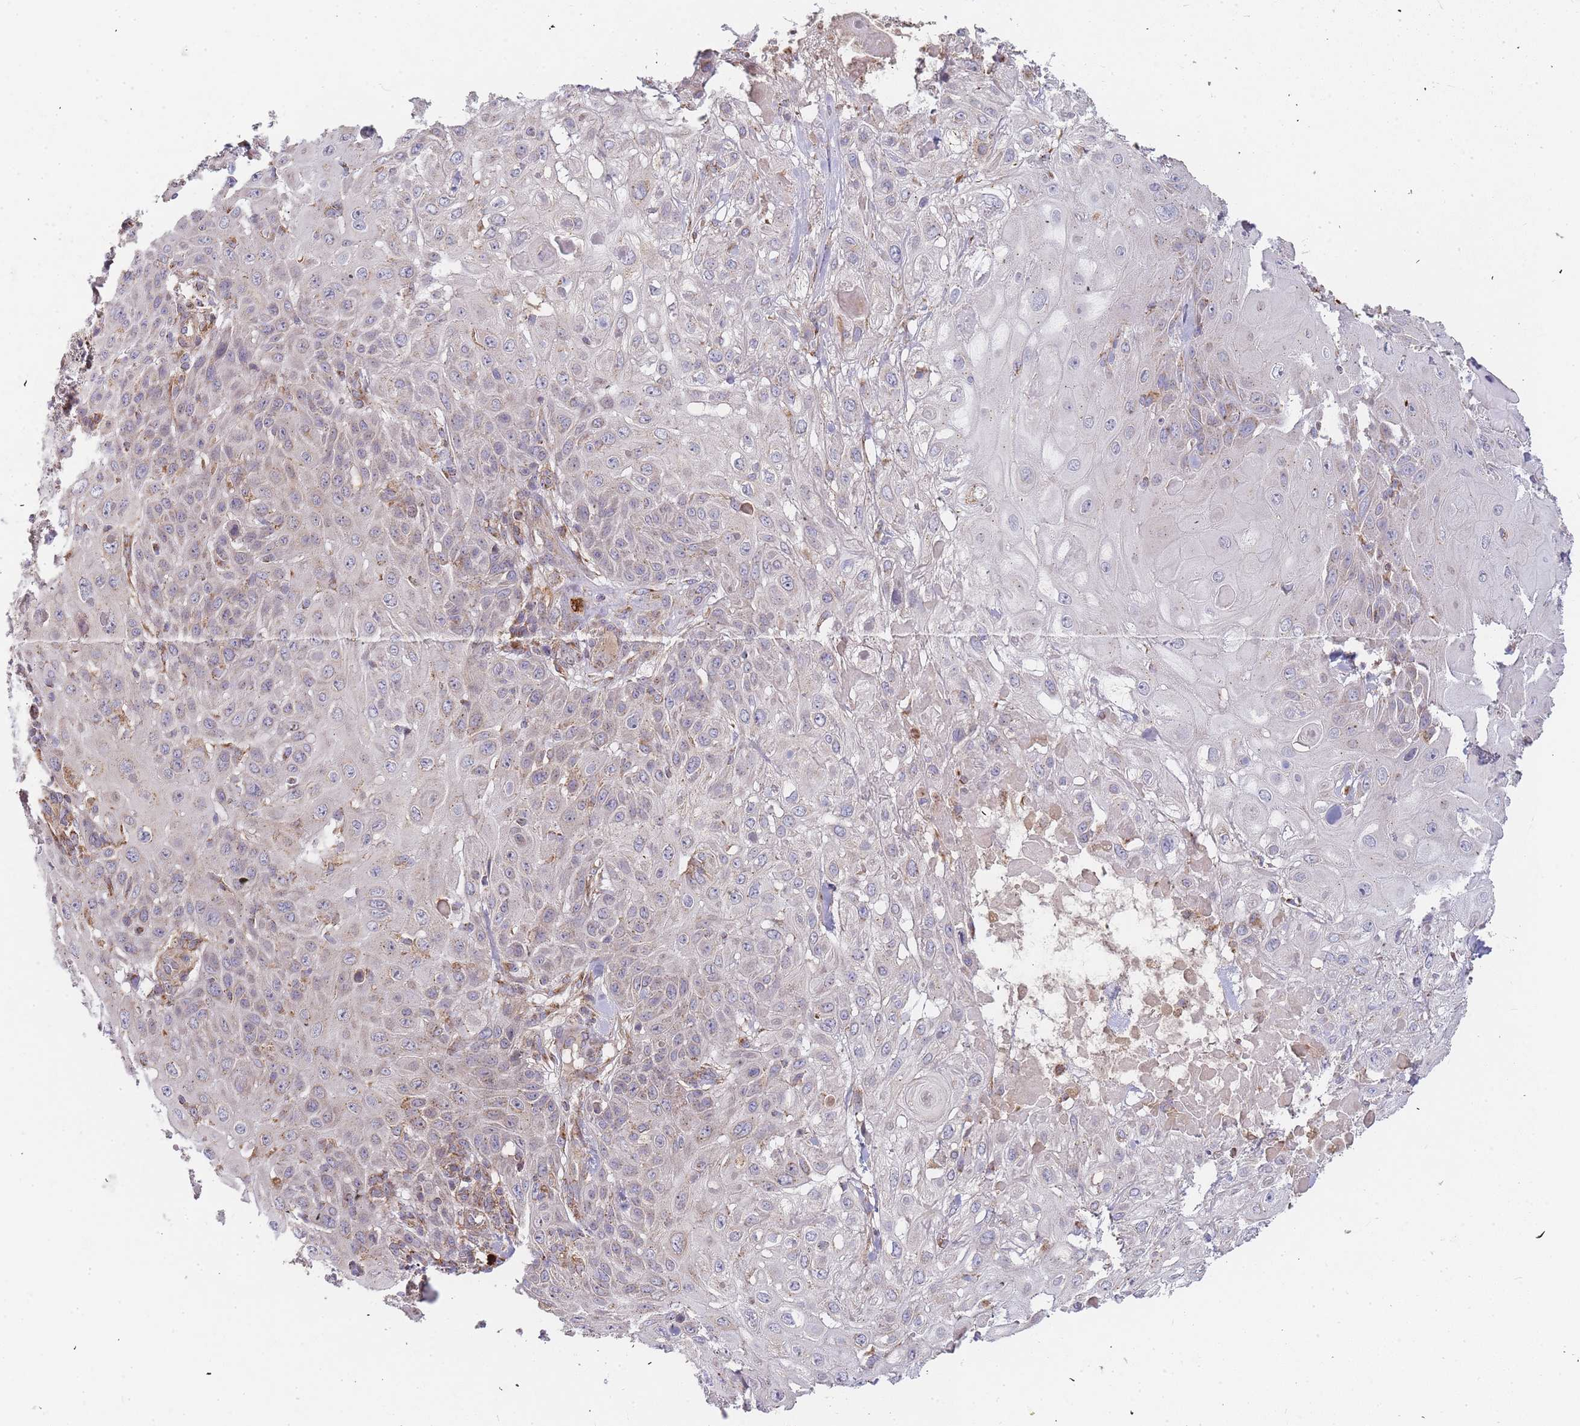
{"staining": {"intensity": "weak", "quantity": "<25%", "location": "cytoplasmic/membranous"}, "tissue": "skin cancer", "cell_type": "Tumor cells", "image_type": "cancer", "snomed": [{"axis": "morphology", "description": "Normal tissue, NOS"}, {"axis": "morphology", "description": "Squamous cell carcinoma, NOS"}, {"axis": "topography", "description": "Skin"}, {"axis": "topography", "description": "Cartilage tissue"}], "caption": "A micrograph of skin cancer stained for a protein exhibits no brown staining in tumor cells.", "gene": "ADCY9", "patient": {"sex": "female", "age": 79}}